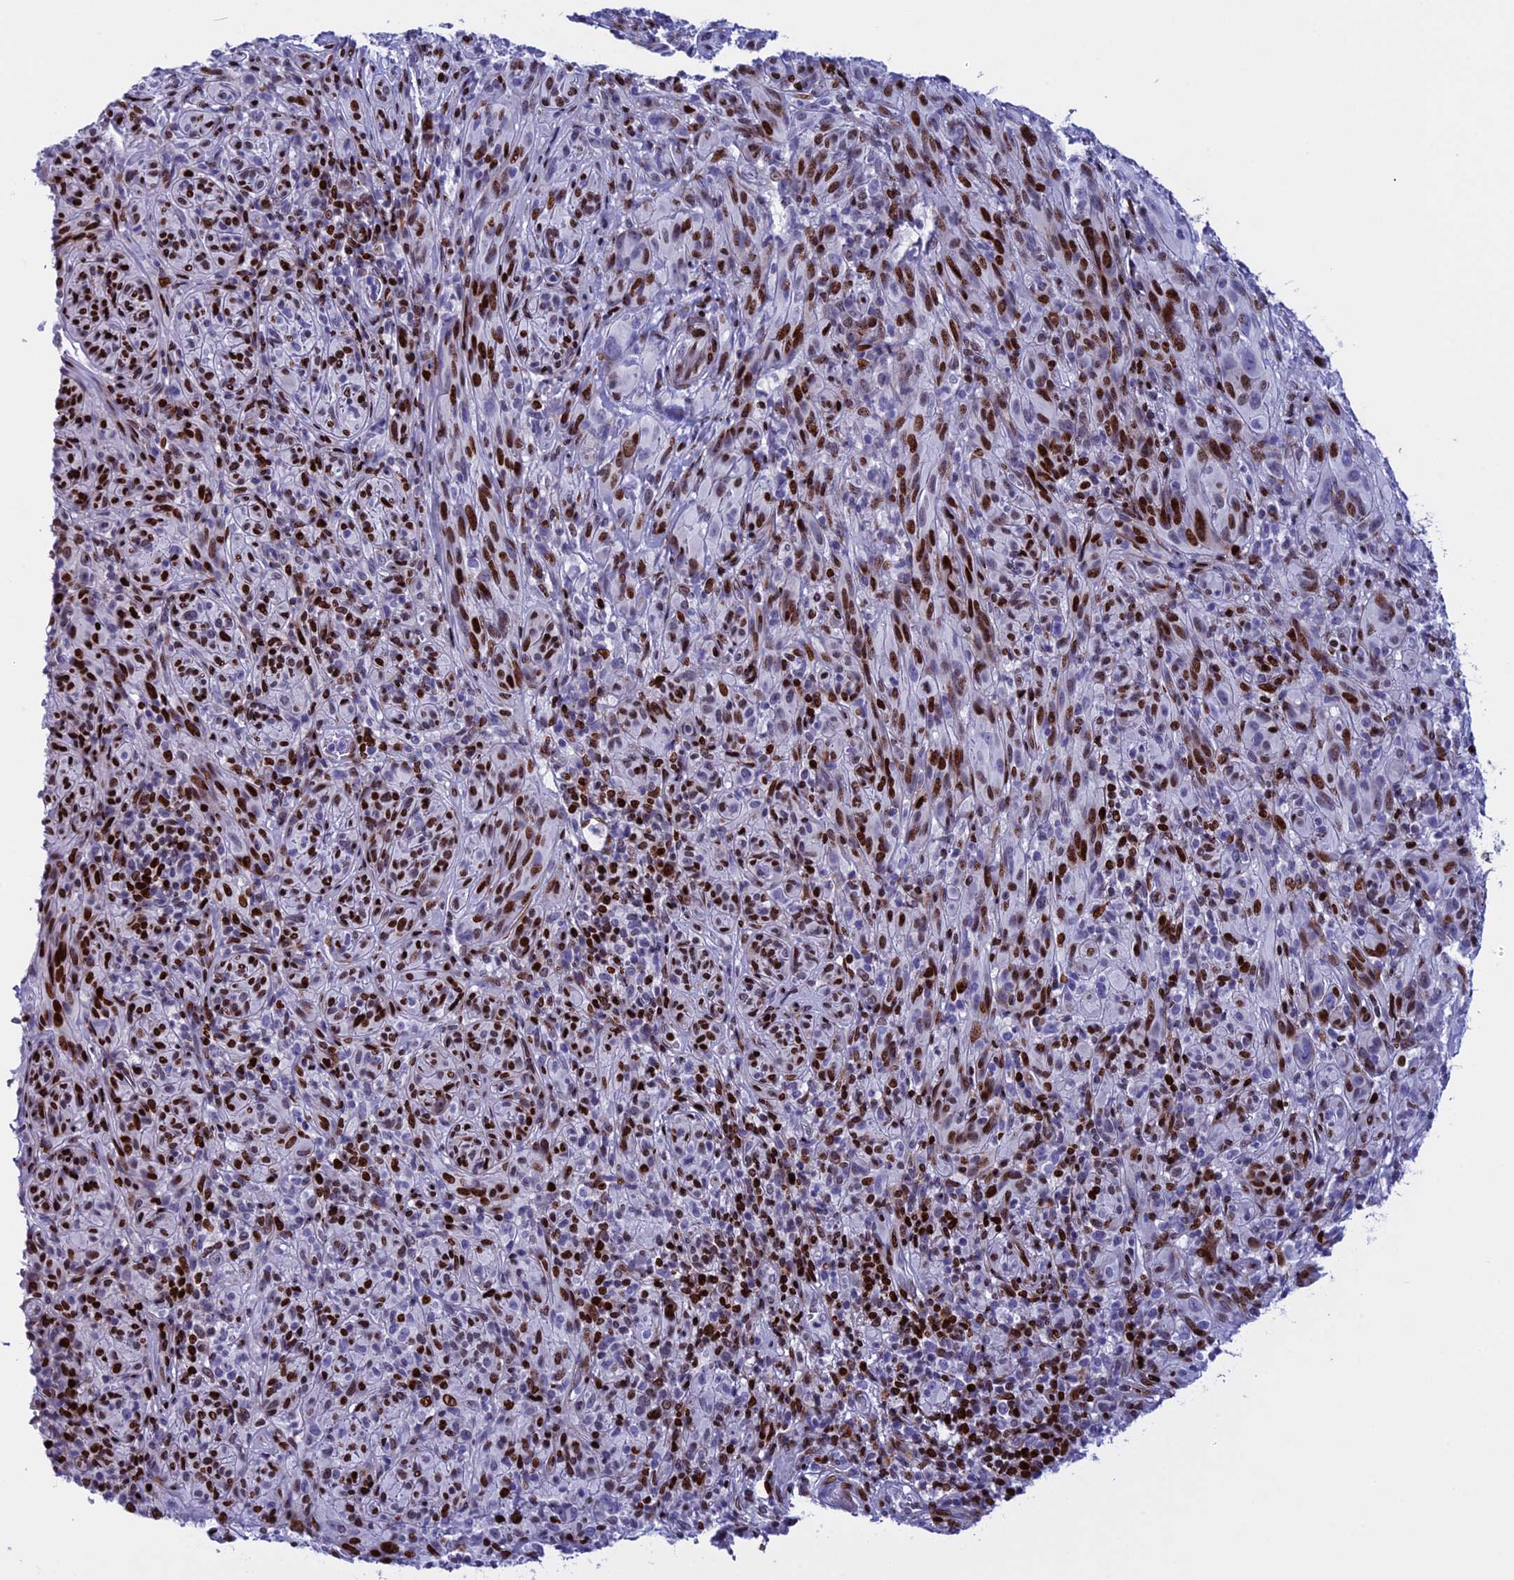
{"staining": {"intensity": "strong", "quantity": "25%-75%", "location": "nuclear"}, "tissue": "melanoma", "cell_type": "Tumor cells", "image_type": "cancer", "snomed": [{"axis": "morphology", "description": "Malignant melanoma, NOS"}, {"axis": "topography", "description": "Skin of head"}], "caption": "Strong nuclear staining is seen in approximately 25%-75% of tumor cells in malignant melanoma.", "gene": "BTBD3", "patient": {"sex": "male", "age": 96}}